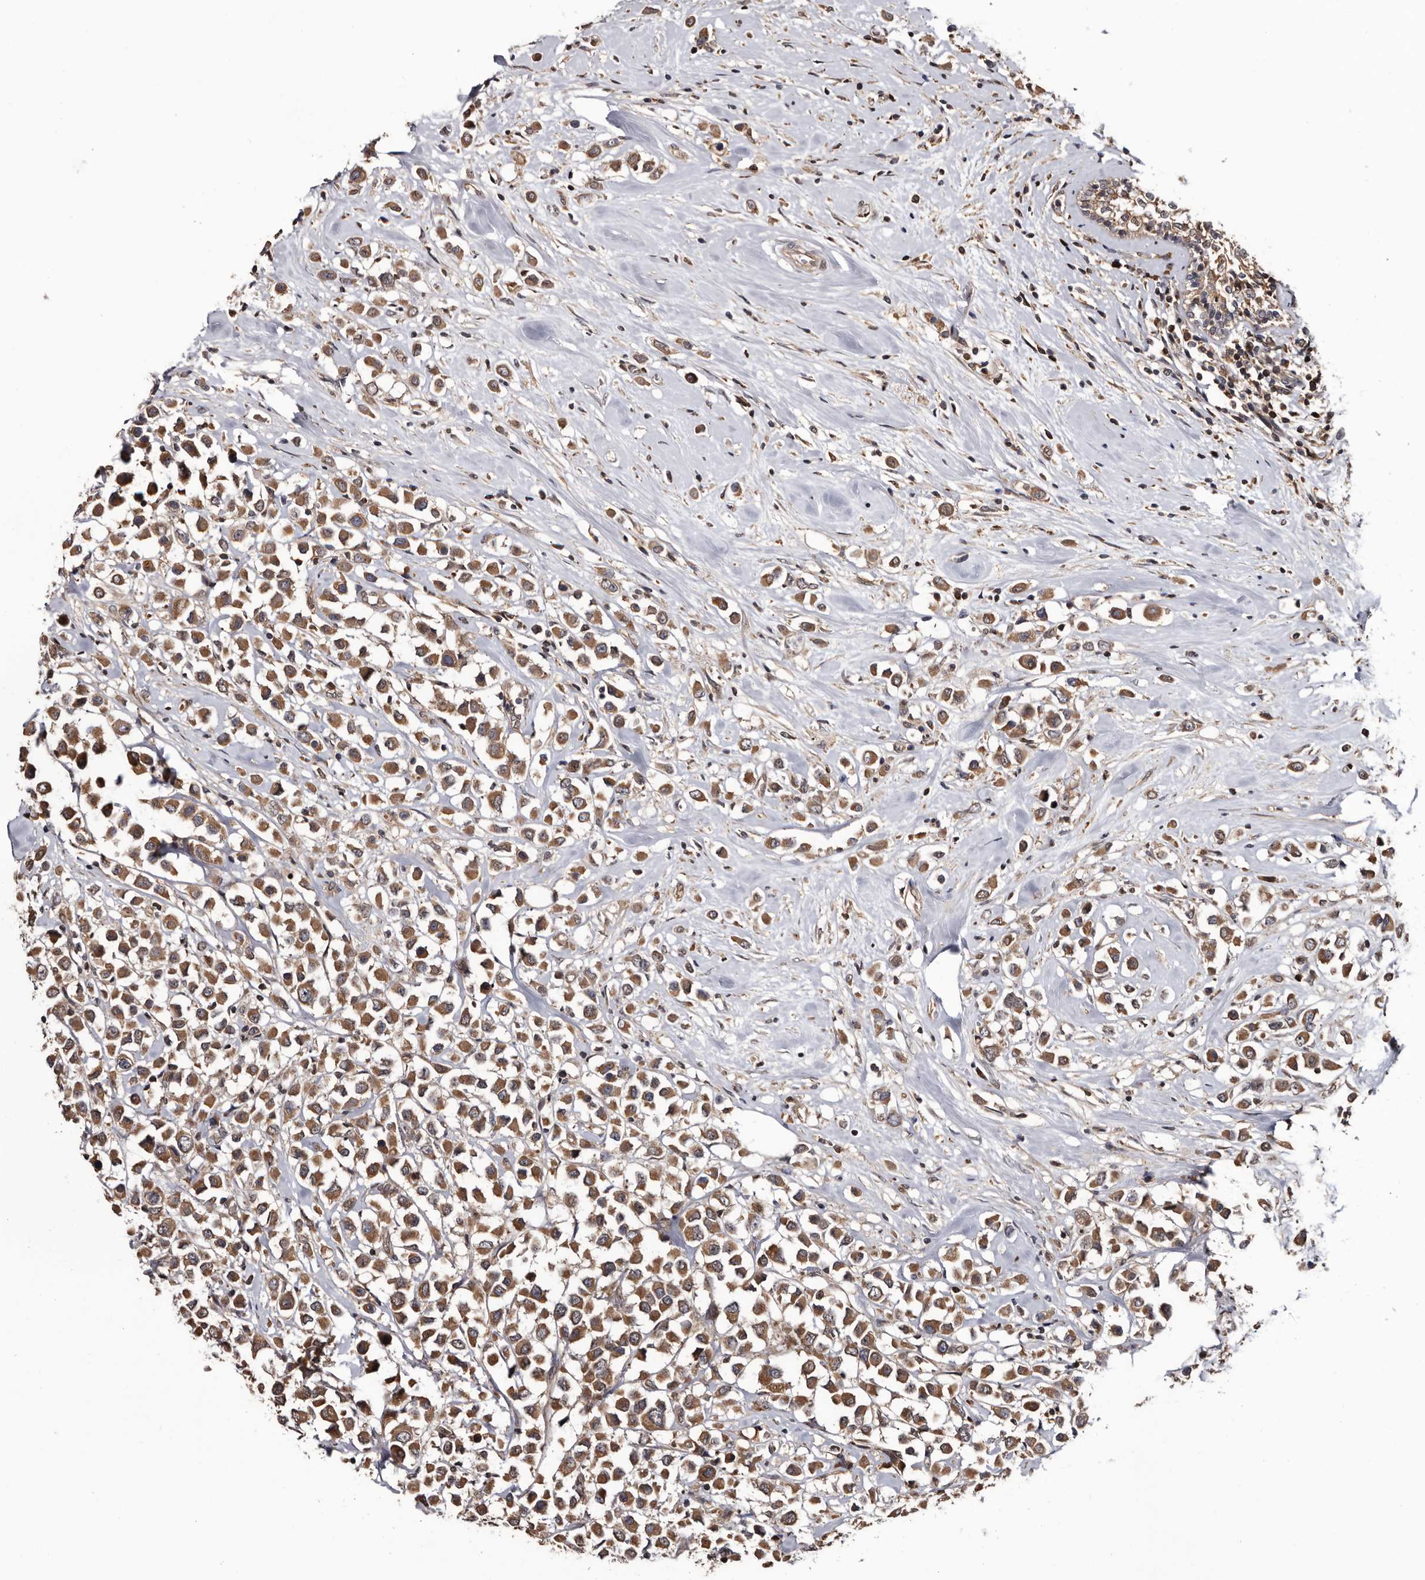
{"staining": {"intensity": "moderate", "quantity": ">75%", "location": "cytoplasmic/membranous"}, "tissue": "breast cancer", "cell_type": "Tumor cells", "image_type": "cancer", "snomed": [{"axis": "morphology", "description": "Duct carcinoma"}, {"axis": "topography", "description": "Breast"}], "caption": "Immunohistochemical staining of human breast intraductal carcinoma shows moderate cytoplasmic/membranous protein positivity in approximately >75% of tumor cells. The staining was performed using DAB to visualize the protein expression in brown, while the nuclei were stained in blue with hematoxylin (Magnification: 20x).", "gene": "TTI2", "patient": {"sex": "female", "age": 61}}